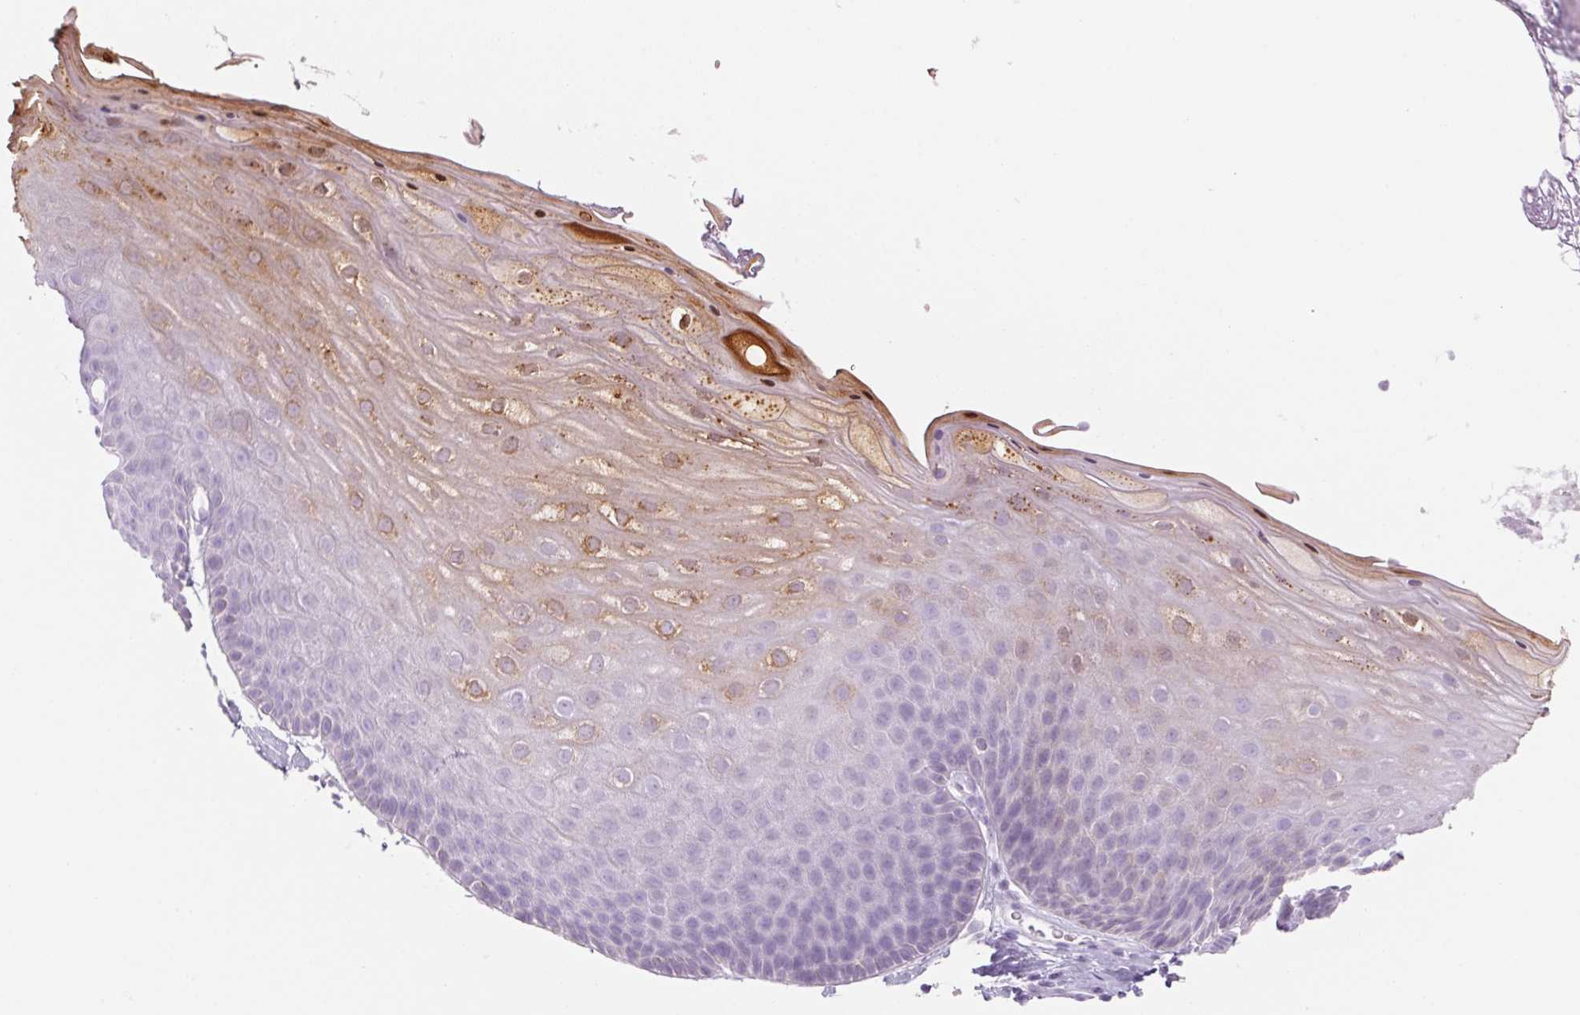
{"staining": {"intensity": "moderate", "quantity": "<25%", "location": "cytoplasmic/membranous"}, "tissue": "skin", "cell_type": "Epidermal cells", "image_type": "normal", "snomed": [{"axis": "morphology", "description": "Normal tissue, NOS"}, {"axis": "topography", "description": "Anal"}], "caption": "Epidermal cells demonstrate moderate cytoplasmic/membranous expression in approximately <25% of cells in normal skin.", "gene": "RPTN", "patient": {"sex": "male", "age": 53}}